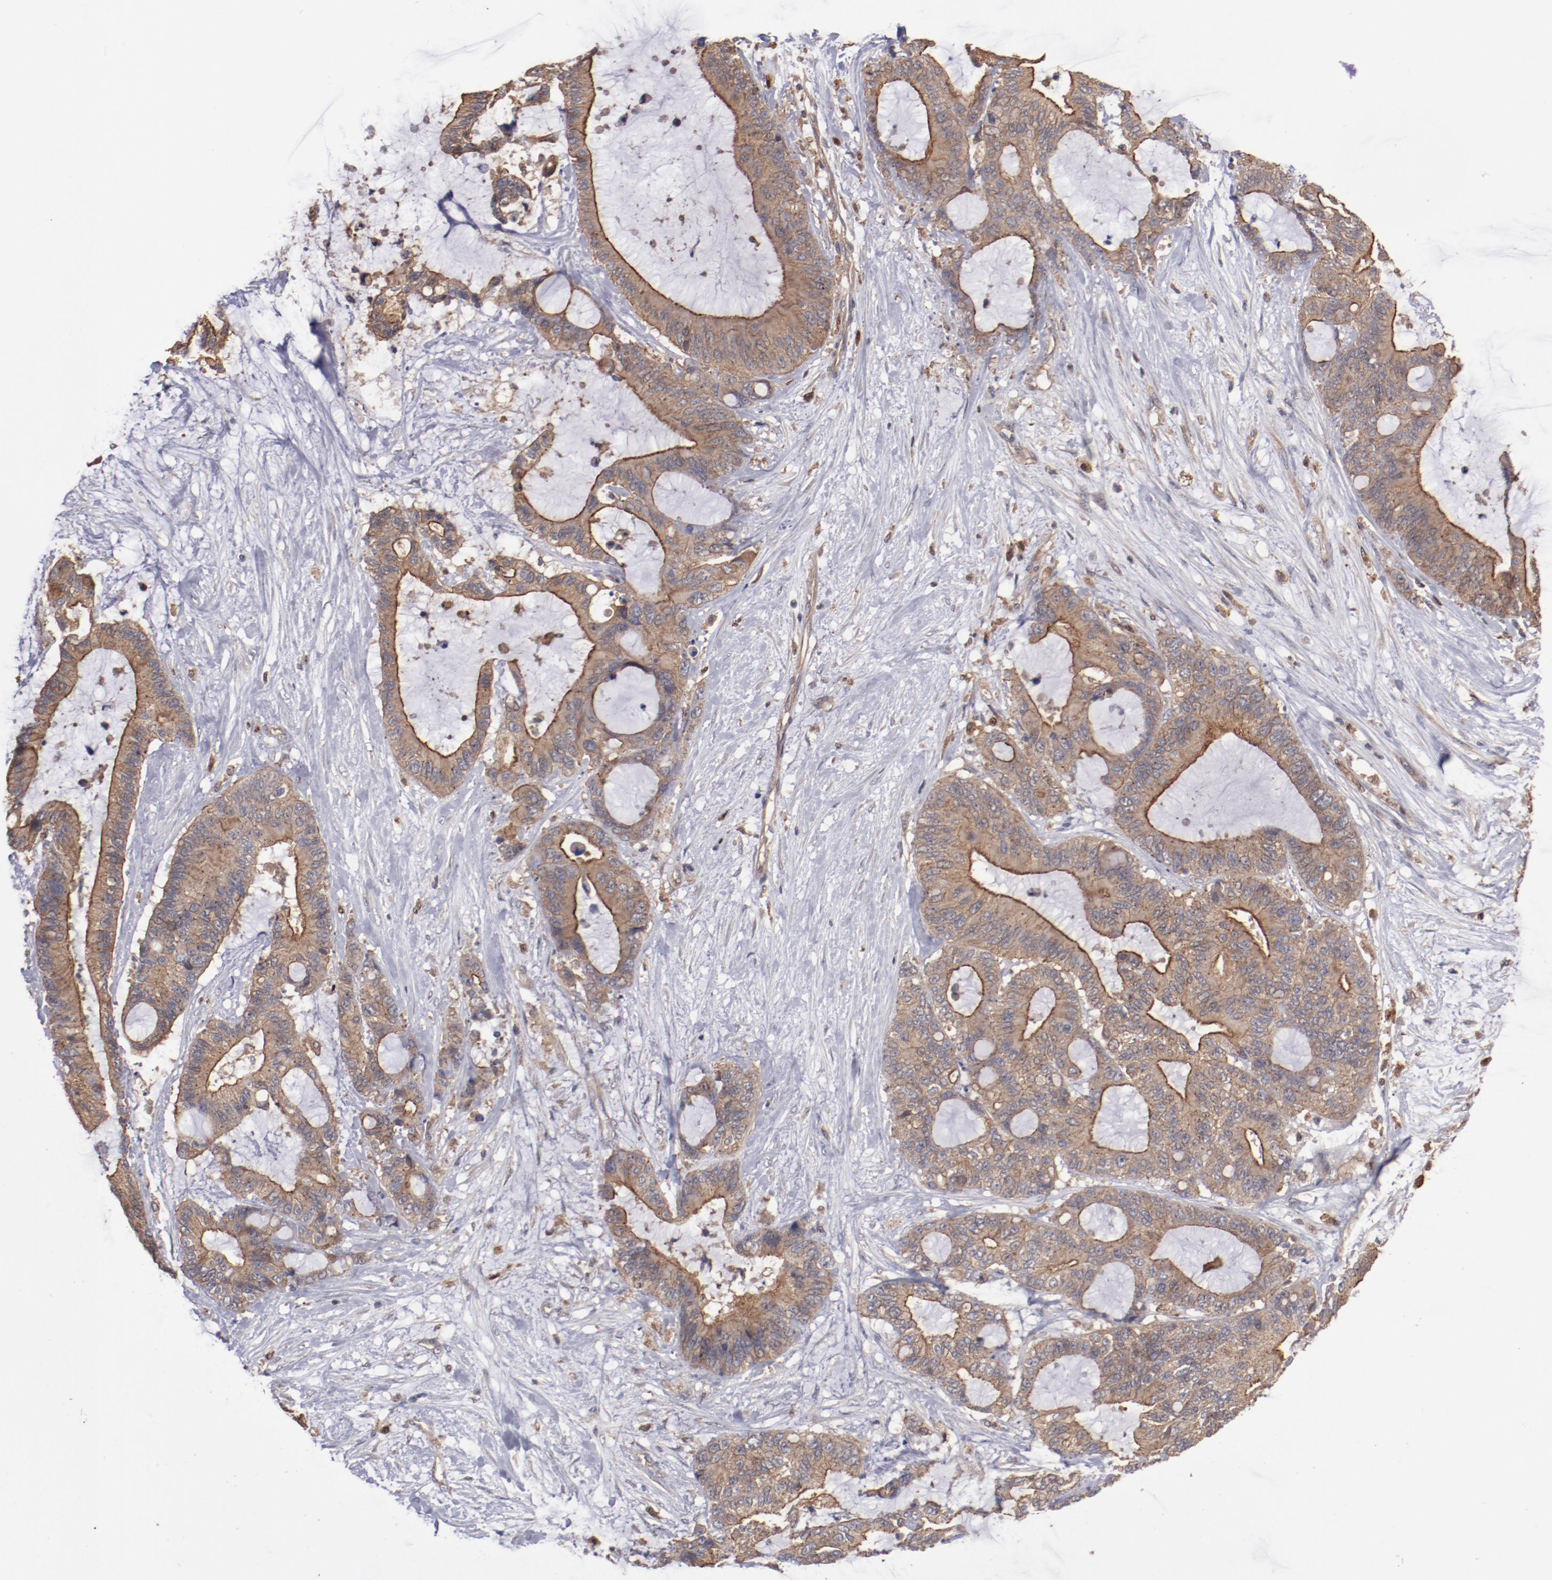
{"staining": {"intensity": "moderate", "quantity": "25%-75%", "location": "cytoplasmic/membranous"}, "tissue": "liver cancer", "cell_type": "Tumor cells", "image_type": "cancer", "snomed": [{"axis": "morphology", "description": "Cholangiocarcinoma"}, {"axis": "topography", "description": "Liver"}], "caption": "Cholangiocarcinoma (liver) tissue displays moderate cytoplasmic/membranous staining in about 25%-75% of tumor cells", "gene": "DNAAF2", "patient": {"sex": "female", "age": 73}}